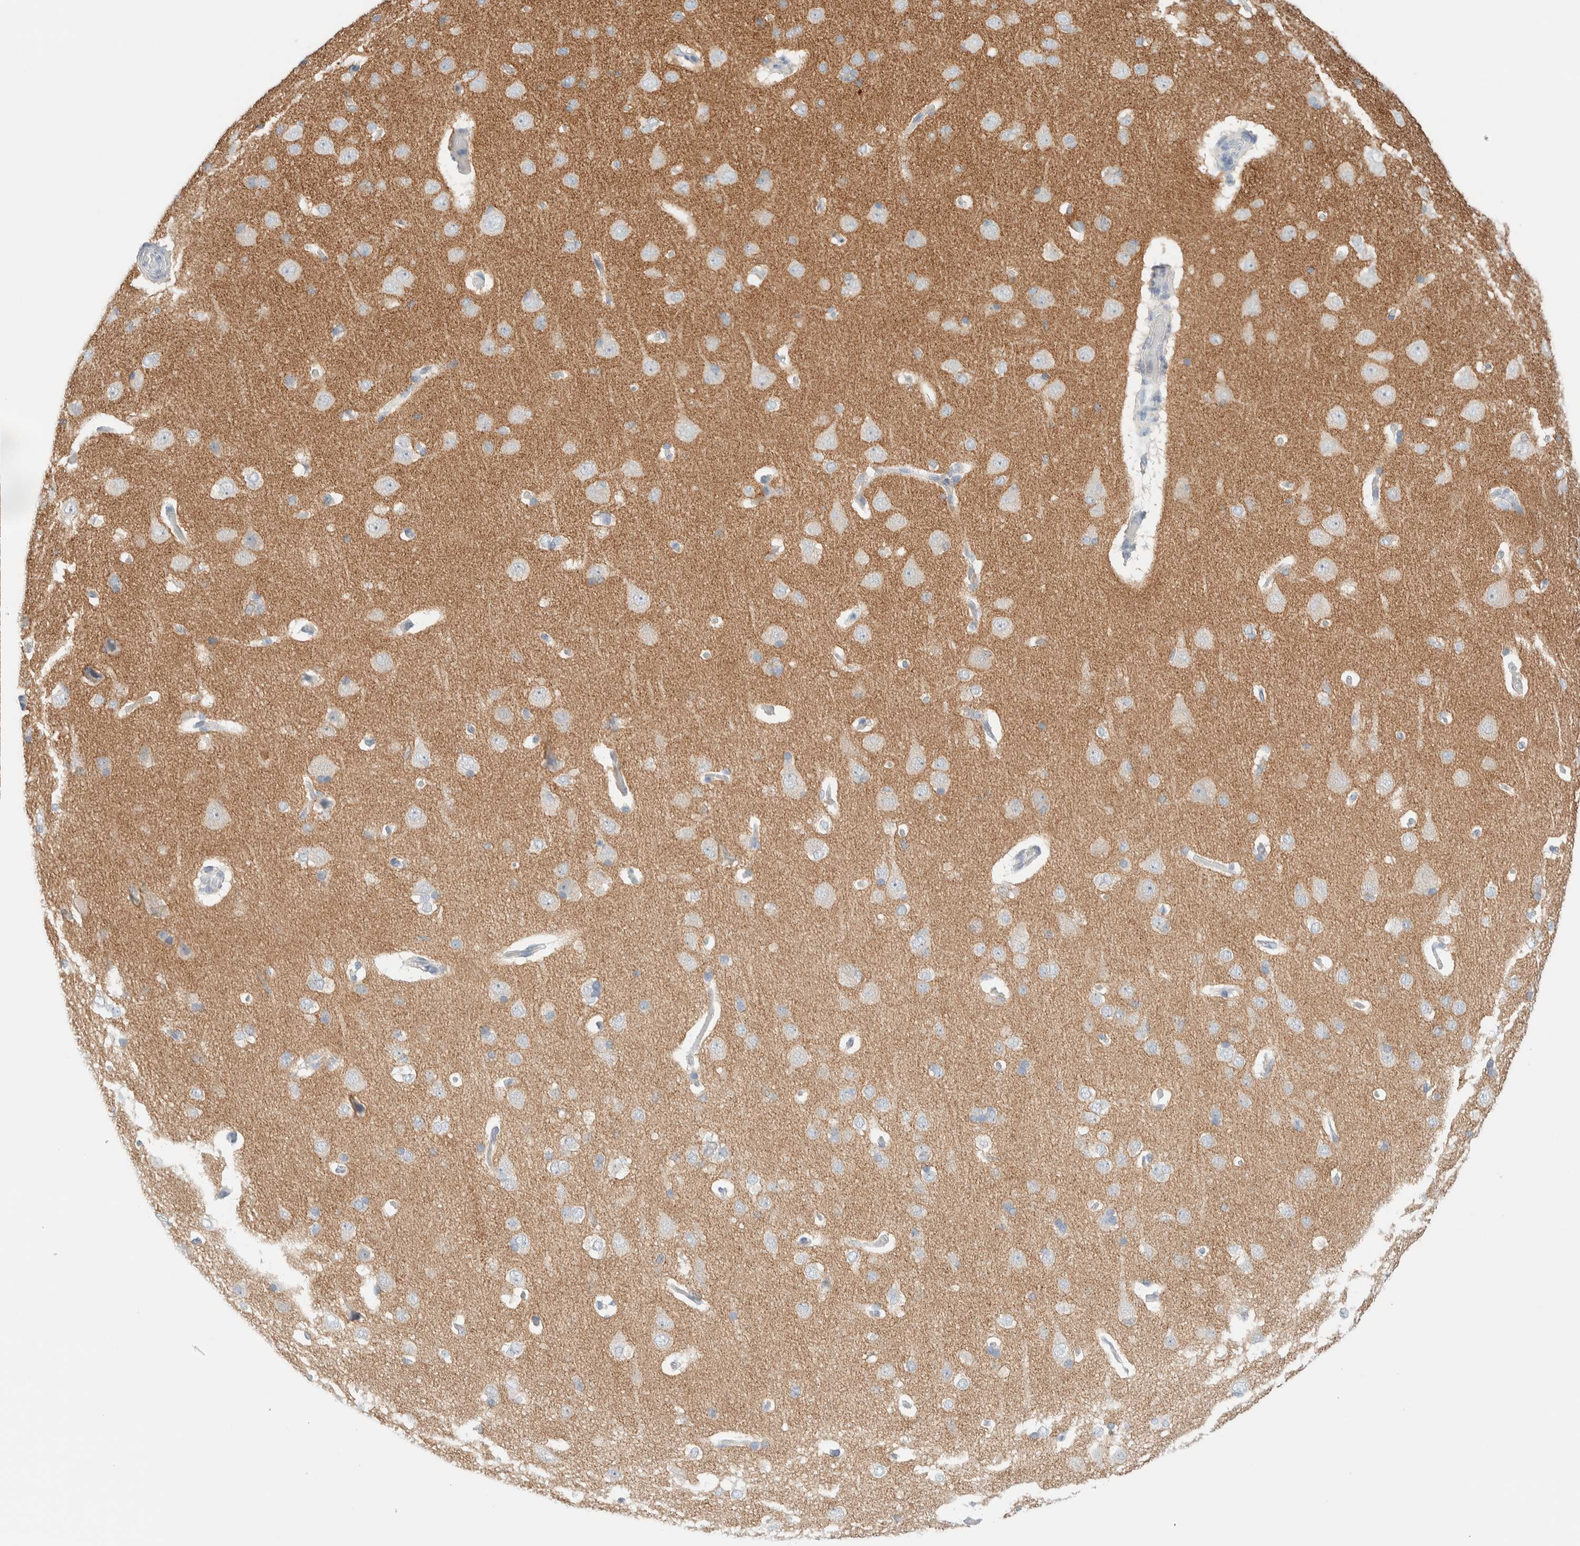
{"staining": {"intensity": "negative", "quantity": "none", "location": "none"}, "tissue": "cerebral cortex", "cell_type": "Endothelial cells", "image_type": "normal", "snomed": [{"axis": "morphology", "description": "Normal tissue, NOS"}, {"axis": "topography", "description": "Cerebral cortex"}], "caption": "Cerebral cortex was stained to show a protein in brown. There is no significant expression in endothelial cells. Nuclei are stained in blue.", "gene": "ATCAY", "patient": {"sex": "male", "age": 62}}